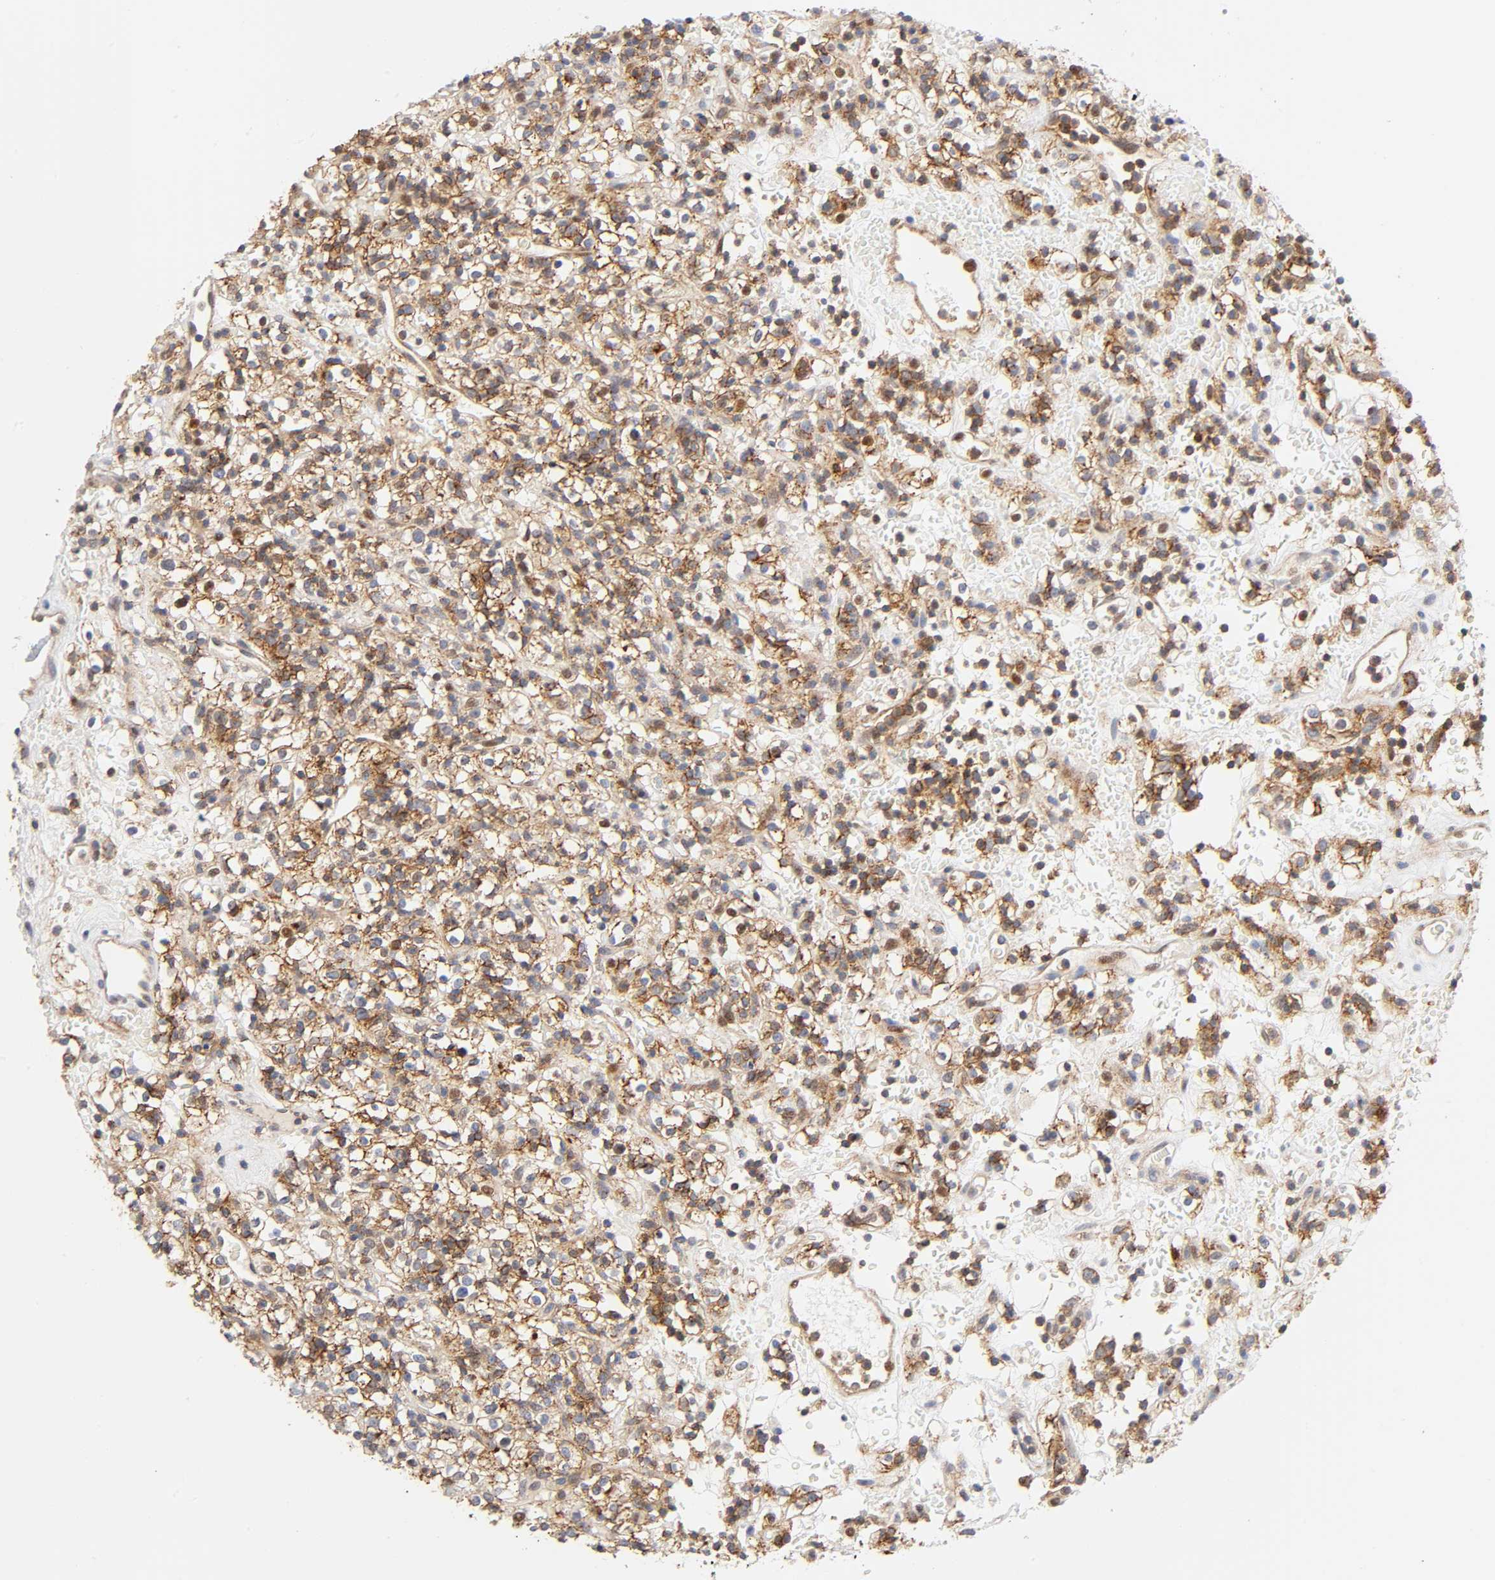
{"staining": {"intensity": "moderate", "quantity": "25%-75%", "location": "cytoplasmic/membranous"}, "tissue": "renal cancer", "cell_type": "Tumor cells", "image_type": "cancer", "snomed": [{"axis": "morphology", "description": "Normal tissue, NOS"}, {"axis": "morphology", "description": "Adenocarcinoma, NOS"}, {"axis": "topography", "description": "Kidney"}], "caption": "Renal cancer (adenocarcinoma) was stained to show a protein in brown. There is medium levels of moderate cytoplasmic/membranous expression in approximately 25%-75% of tumor cells.", "gene": "ANXA7", "patient": {"sex": "female", "age": 72}}